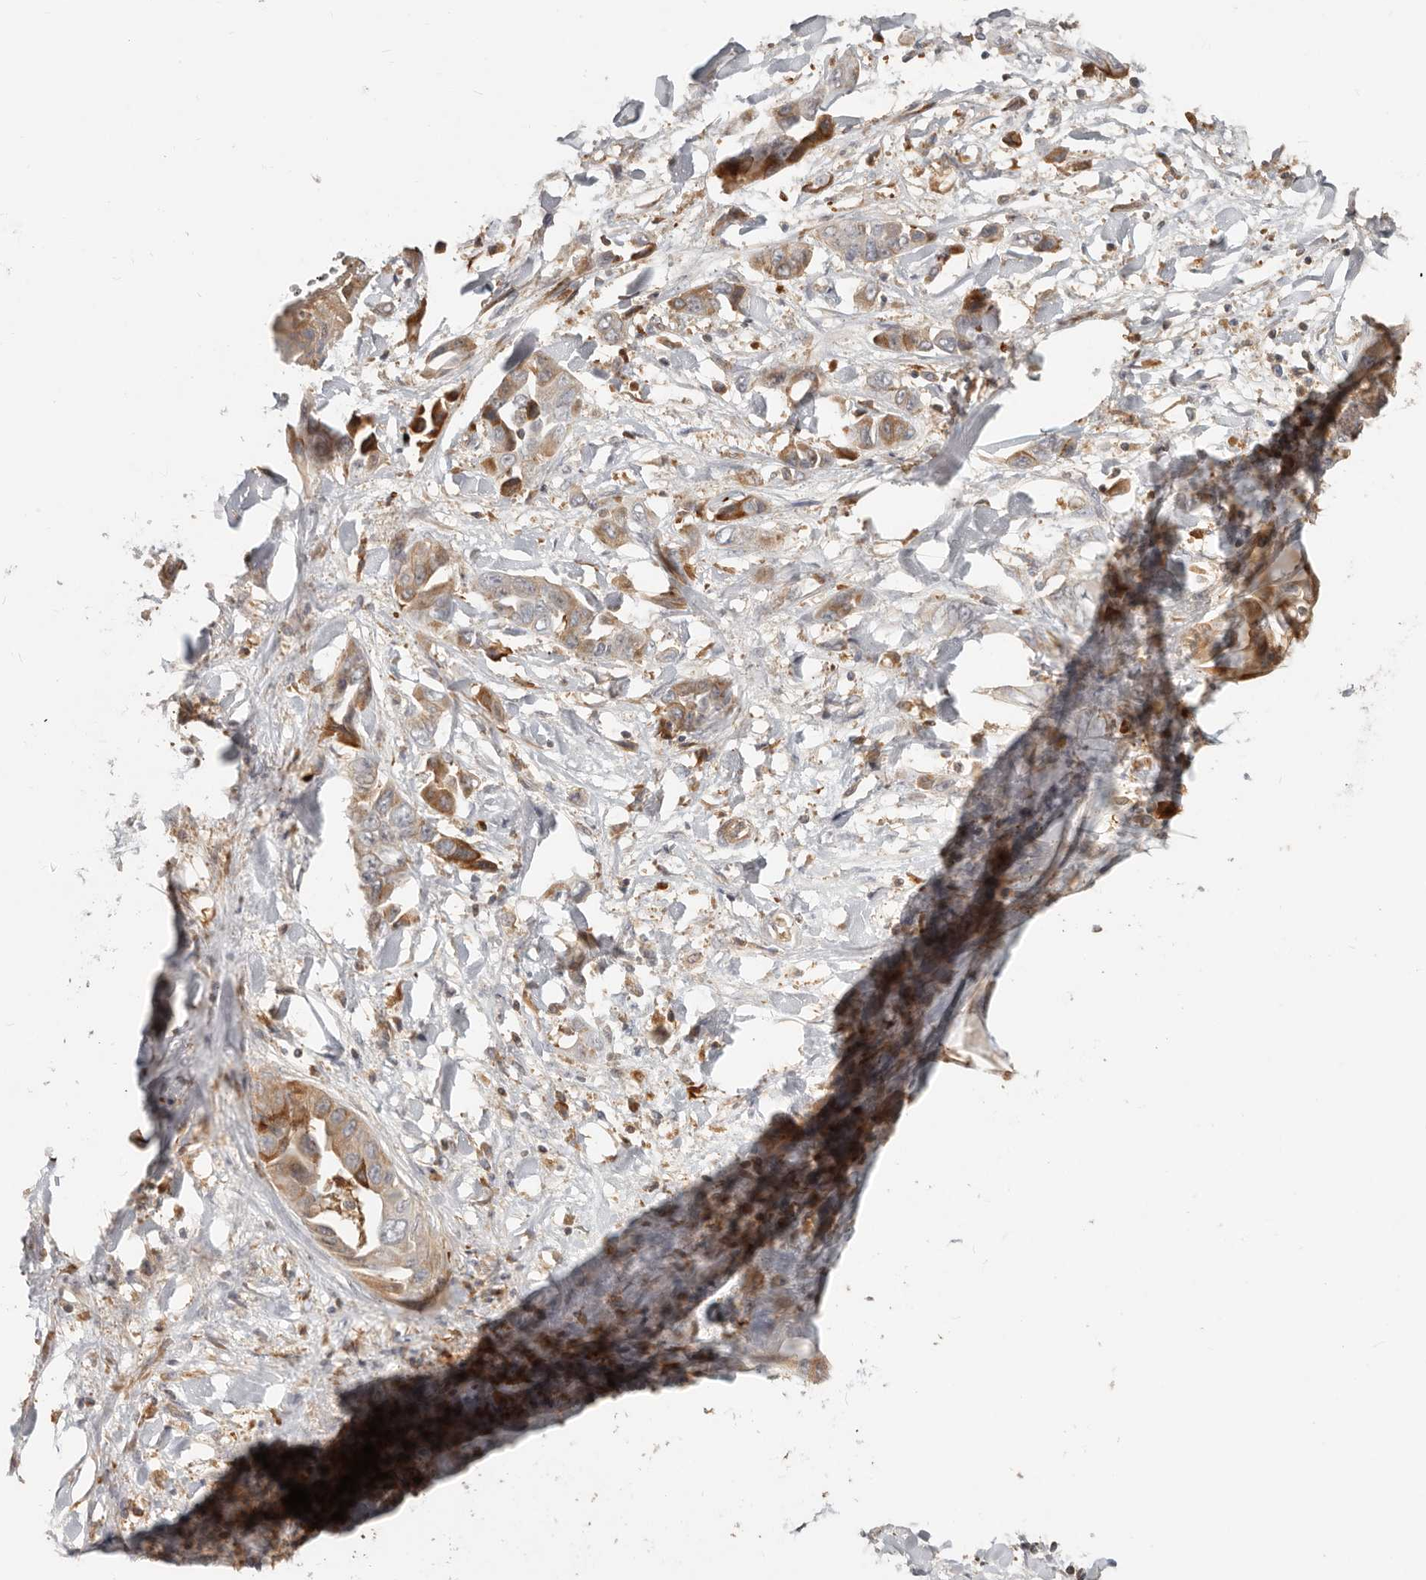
{"staining": {"intensity": "moderate", "quantity": "25%-75%", "location": "cytoplasmic/membranous"}, "tissue": "liver cancer", "cell_type": "Tumor cells", "image_type": "cancer", "snomed": [{"axis": "morphology", "description": "Cholangiocarcinoma"}, {"axis": "topography", "description": "Liver"}], "caption": "Protein expression by IHC reveals moderate cytoplasmic/membranous expression in about 25%-75% of tumor cells in liver cholangiocarcinoma.", "gene": "MTFR2", "patient": {"sex": "female", "age": 52}}